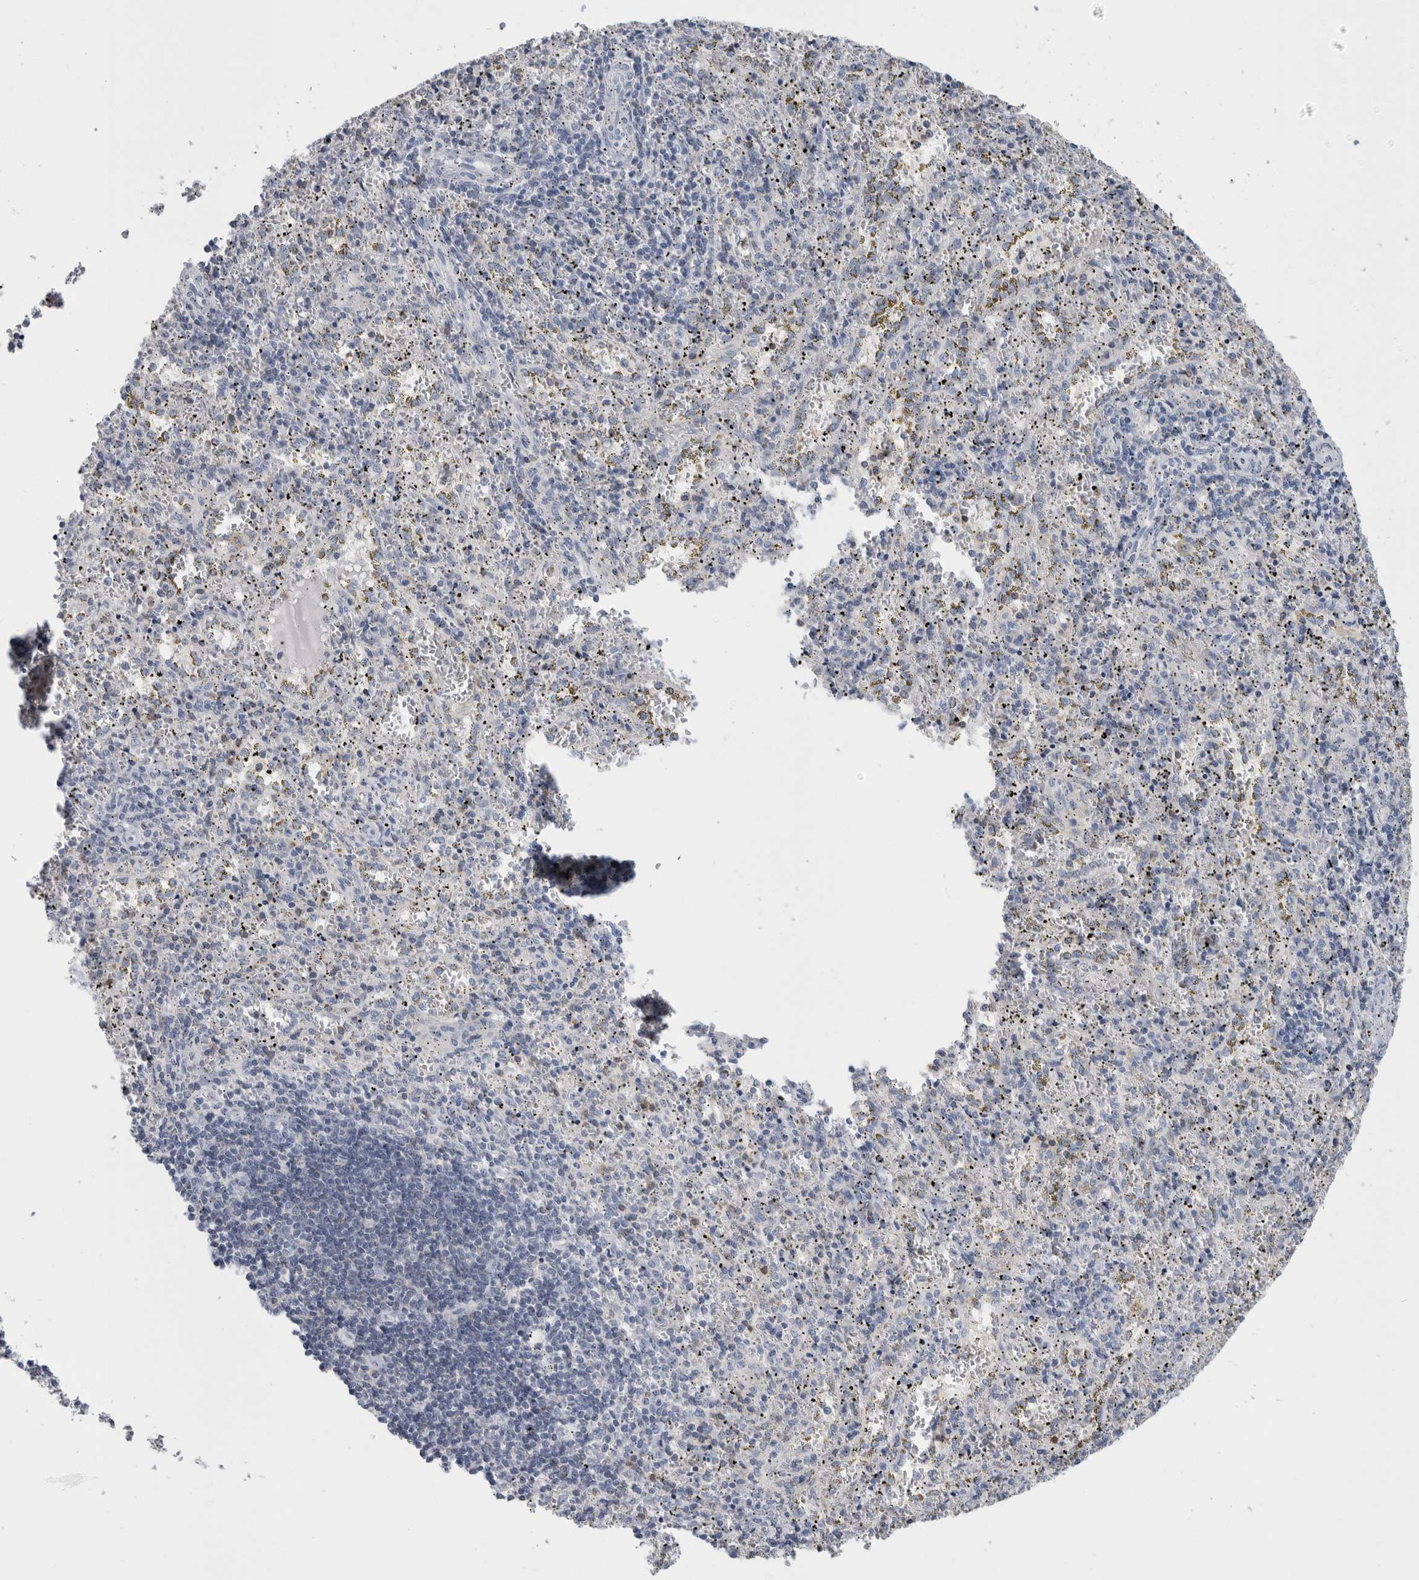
{"staining": {"intensity": "negative", "quantity": "none", "location": "none"}, "tissue": "spleen", "cell_type": "Cells in red pulp", "image_type": "normal", "snomed": [{"axis": "morphology", "description": "Normal tissue, NOS"}, {"axis": "topography", "description": "Spleen"}], "caption": "IHC micrograph of unremarkable spleen: human spleen stained with DAB (3,3'-diaminobenzidine) shows no significant protein positivity in cells in red pulp. The staining is performed using DAB brown chromogen with nuclei counter-stained in using hematoxylin.", "gene": "ANKFY1", "patient": {"sex": "male", "age": 11}}